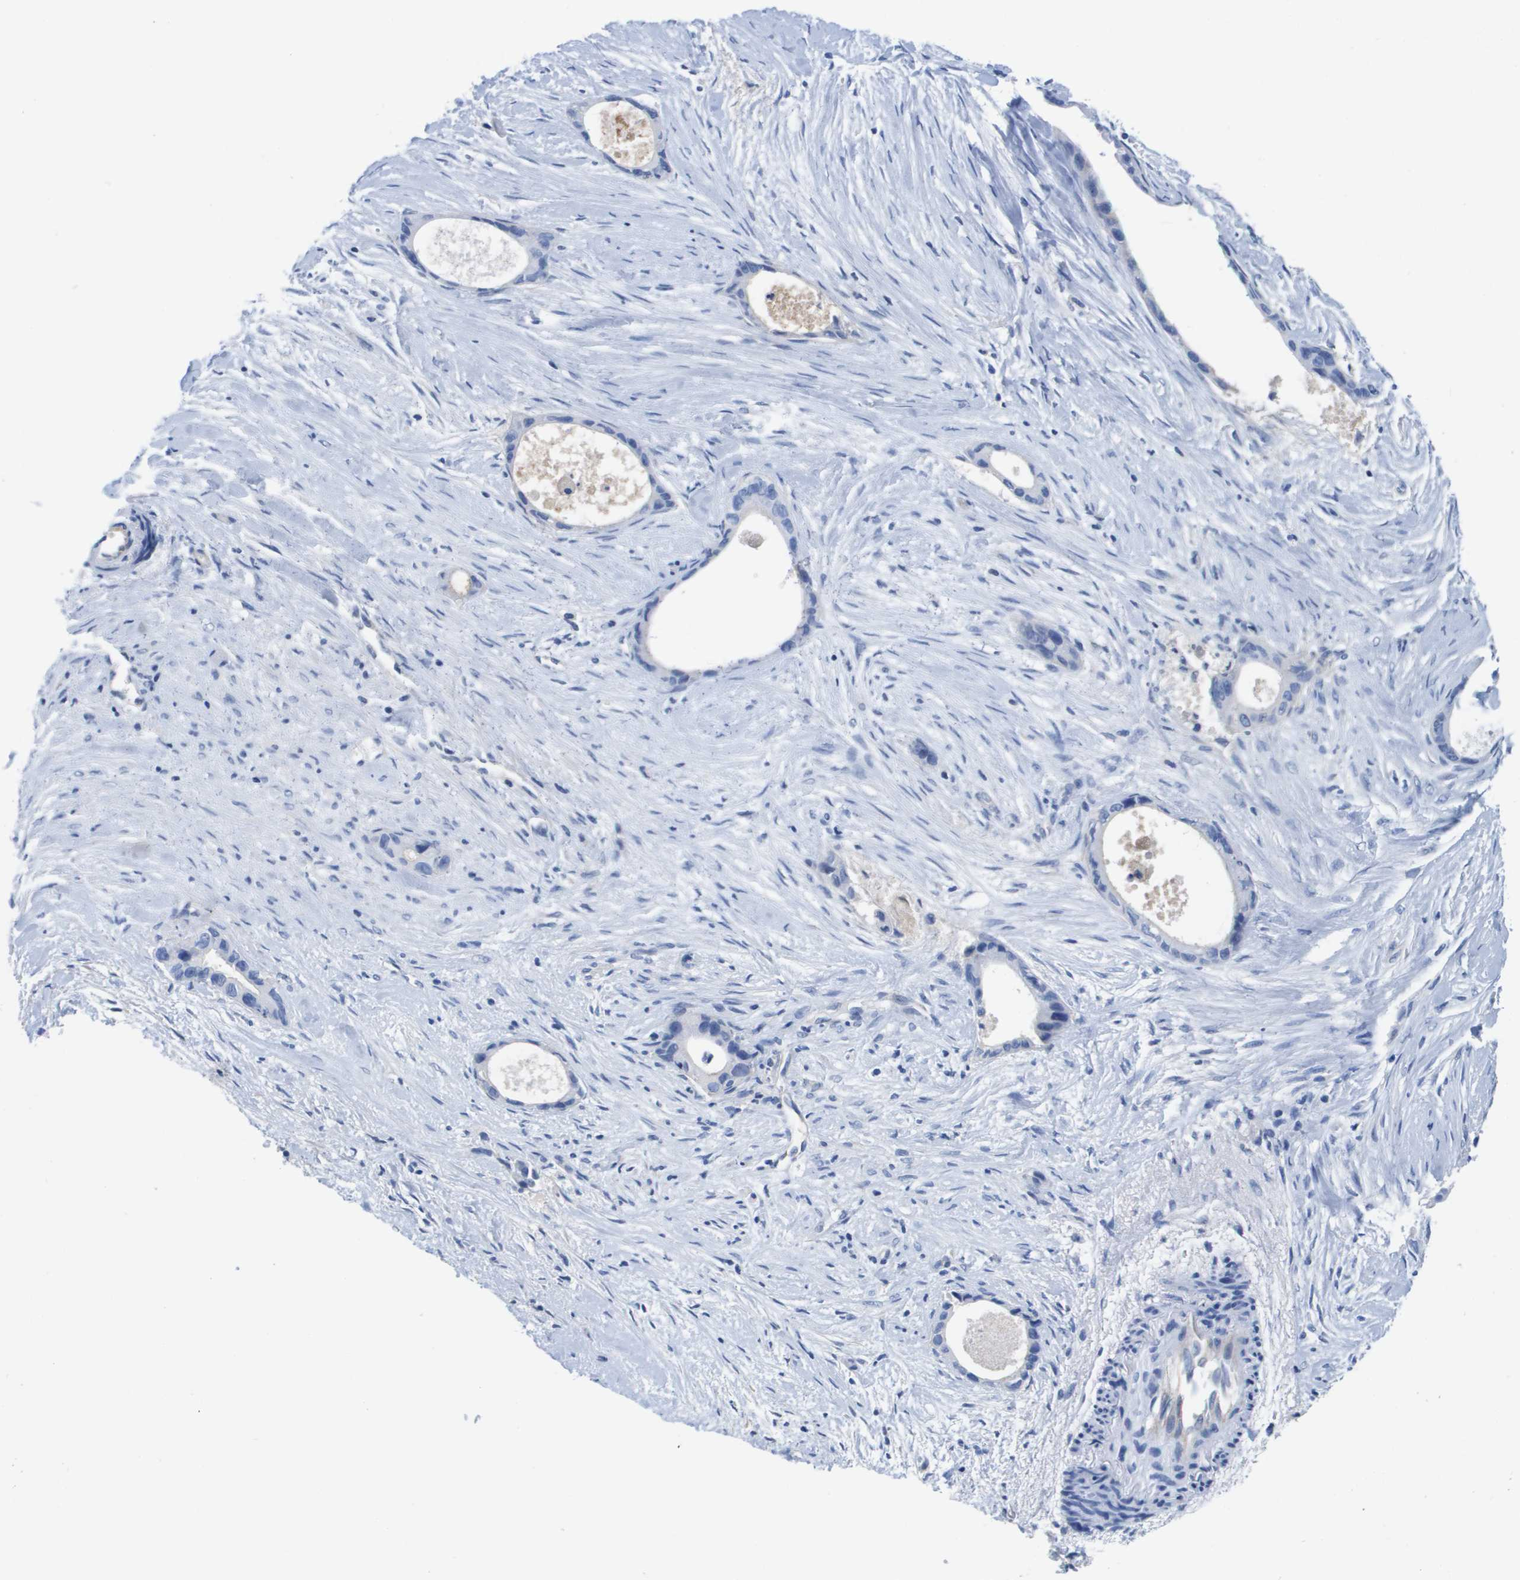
{"staining": {"intensity": "negative", "quantity": "none", "location": "none"}, "tissue": "liver cancer", "cell_type": "Tumor cells", "image_type": "cancer", "snomed": [{"axis": "morphology", "description": "Cholangiocarcinoma"}, {"axis": "topography", "description": "Liver"}], "caption": "IHC of human liver cancer shows no expression in tumor cells.", "gene": "APOA1", "patient": {"sex": "female", "age": 79}}